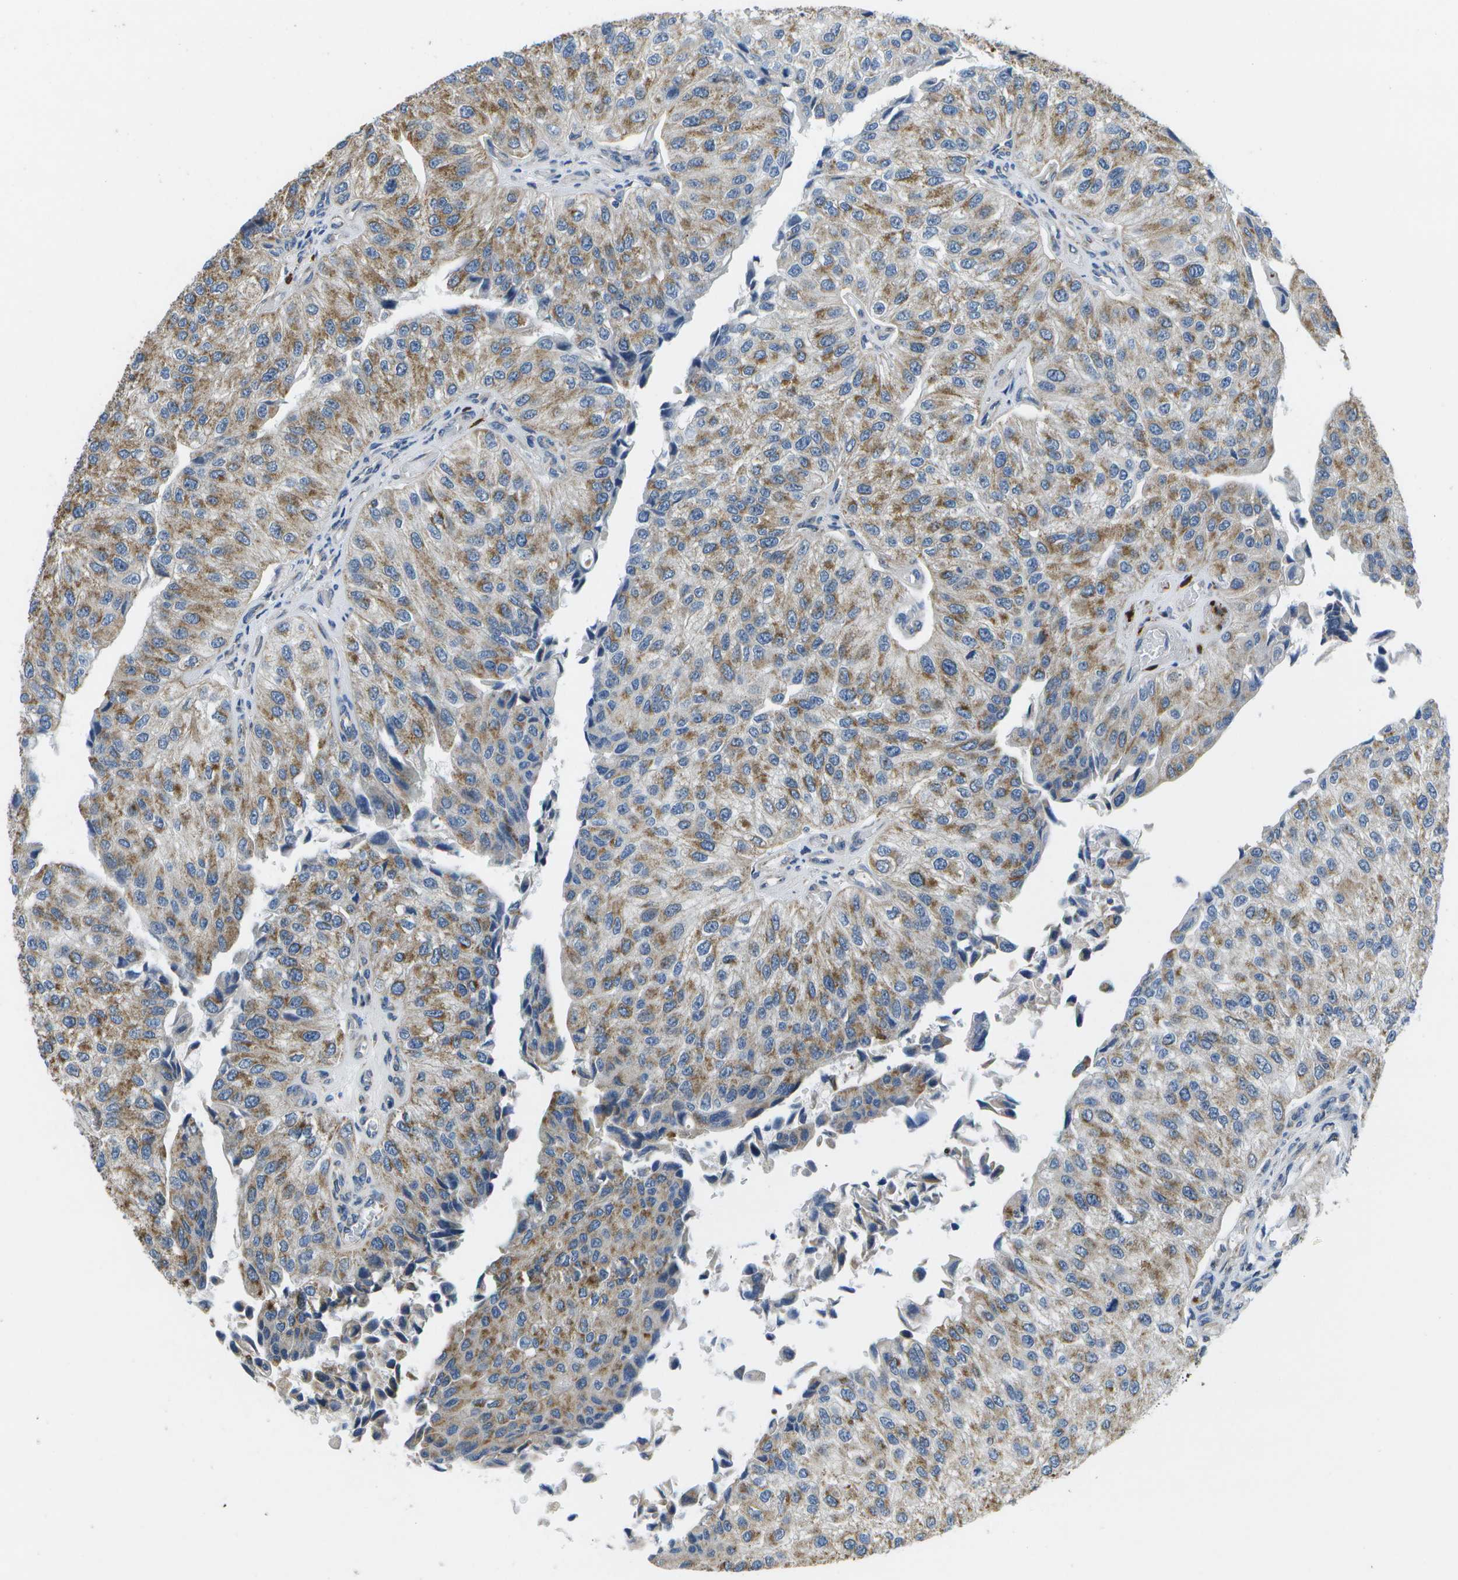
{"staining": {"intensity": "moderate", "quantity": ">75%", "location": "cytoplasmic/membranous"}, "tissue": "urothelial cancer", "cell_type": "Tumor cells", "image_type": "cancer", "snomed": [{"axis": "morphology", "description": "Urothelial carcinoma, High grade"}, {"axis": "topography", "description": "Kidney"}, {"axis": "topography", "description": "Urinary bladder"}], "caption": "About >75% of tumor cells in human urothelial carcinoma (high-grade) display moderate cytoplasmic/membranous protein expression as visualized by brown immunohistochemical staining.", "gene": "GALNT15", "patient": {"sex": "male", "age": 77}}